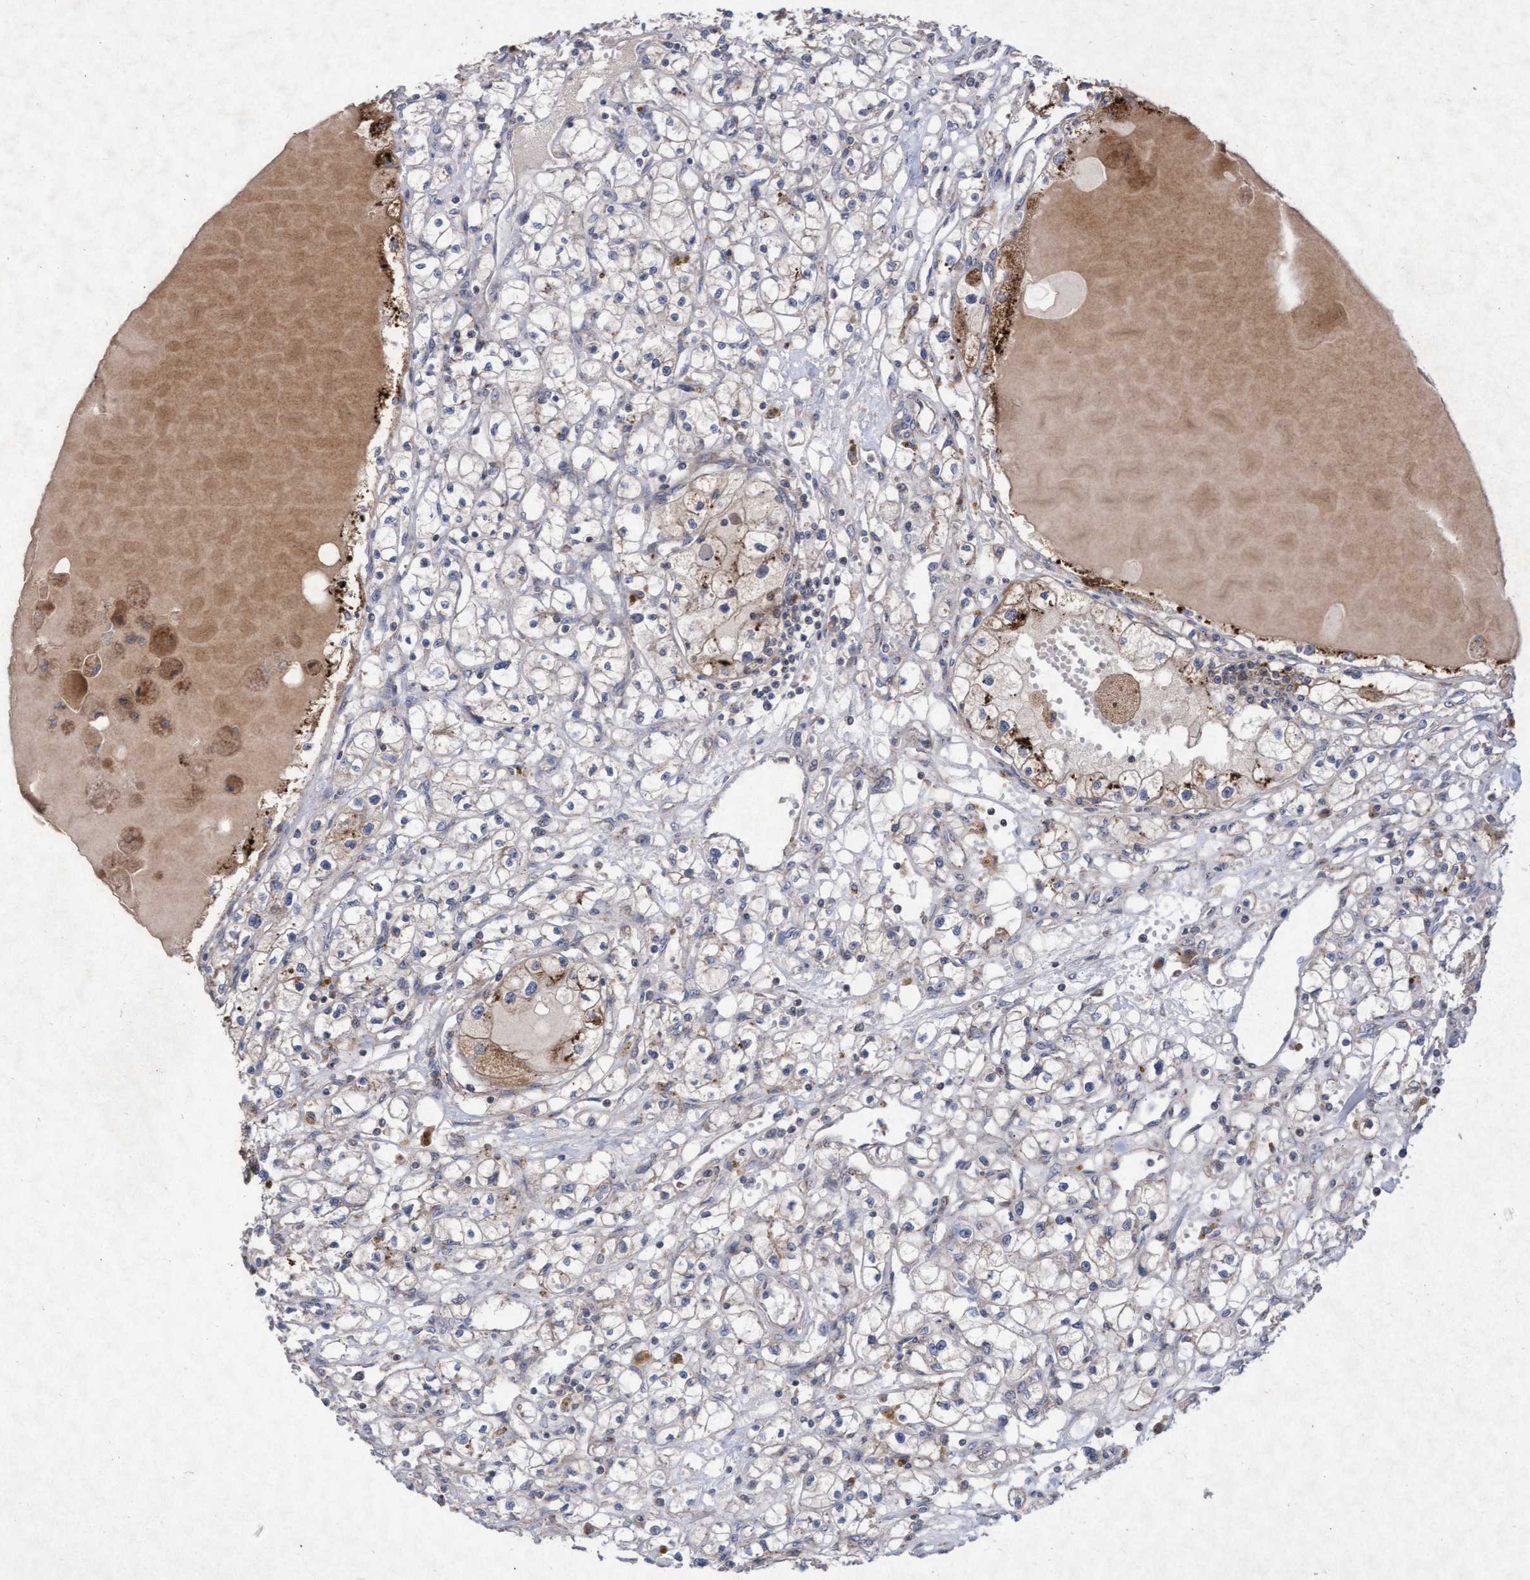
{"staining": {"intensity": "negative", "quantity": "none", "location": "none"}, "tissue": "renal cancer", "cell_type": "Tumor cells", "image_type": "cancer", "snomed": [{"axis": "morphology", "description": "Adenocarcinoma, NOS"}, {"axis": "topography", "description": "Kidney"}], "caption": "There is no significant expression in tumor cells of renal adenocarcinoma.", "gene": "ABCF2", "patient": {"sex": "male", "age": 56}}